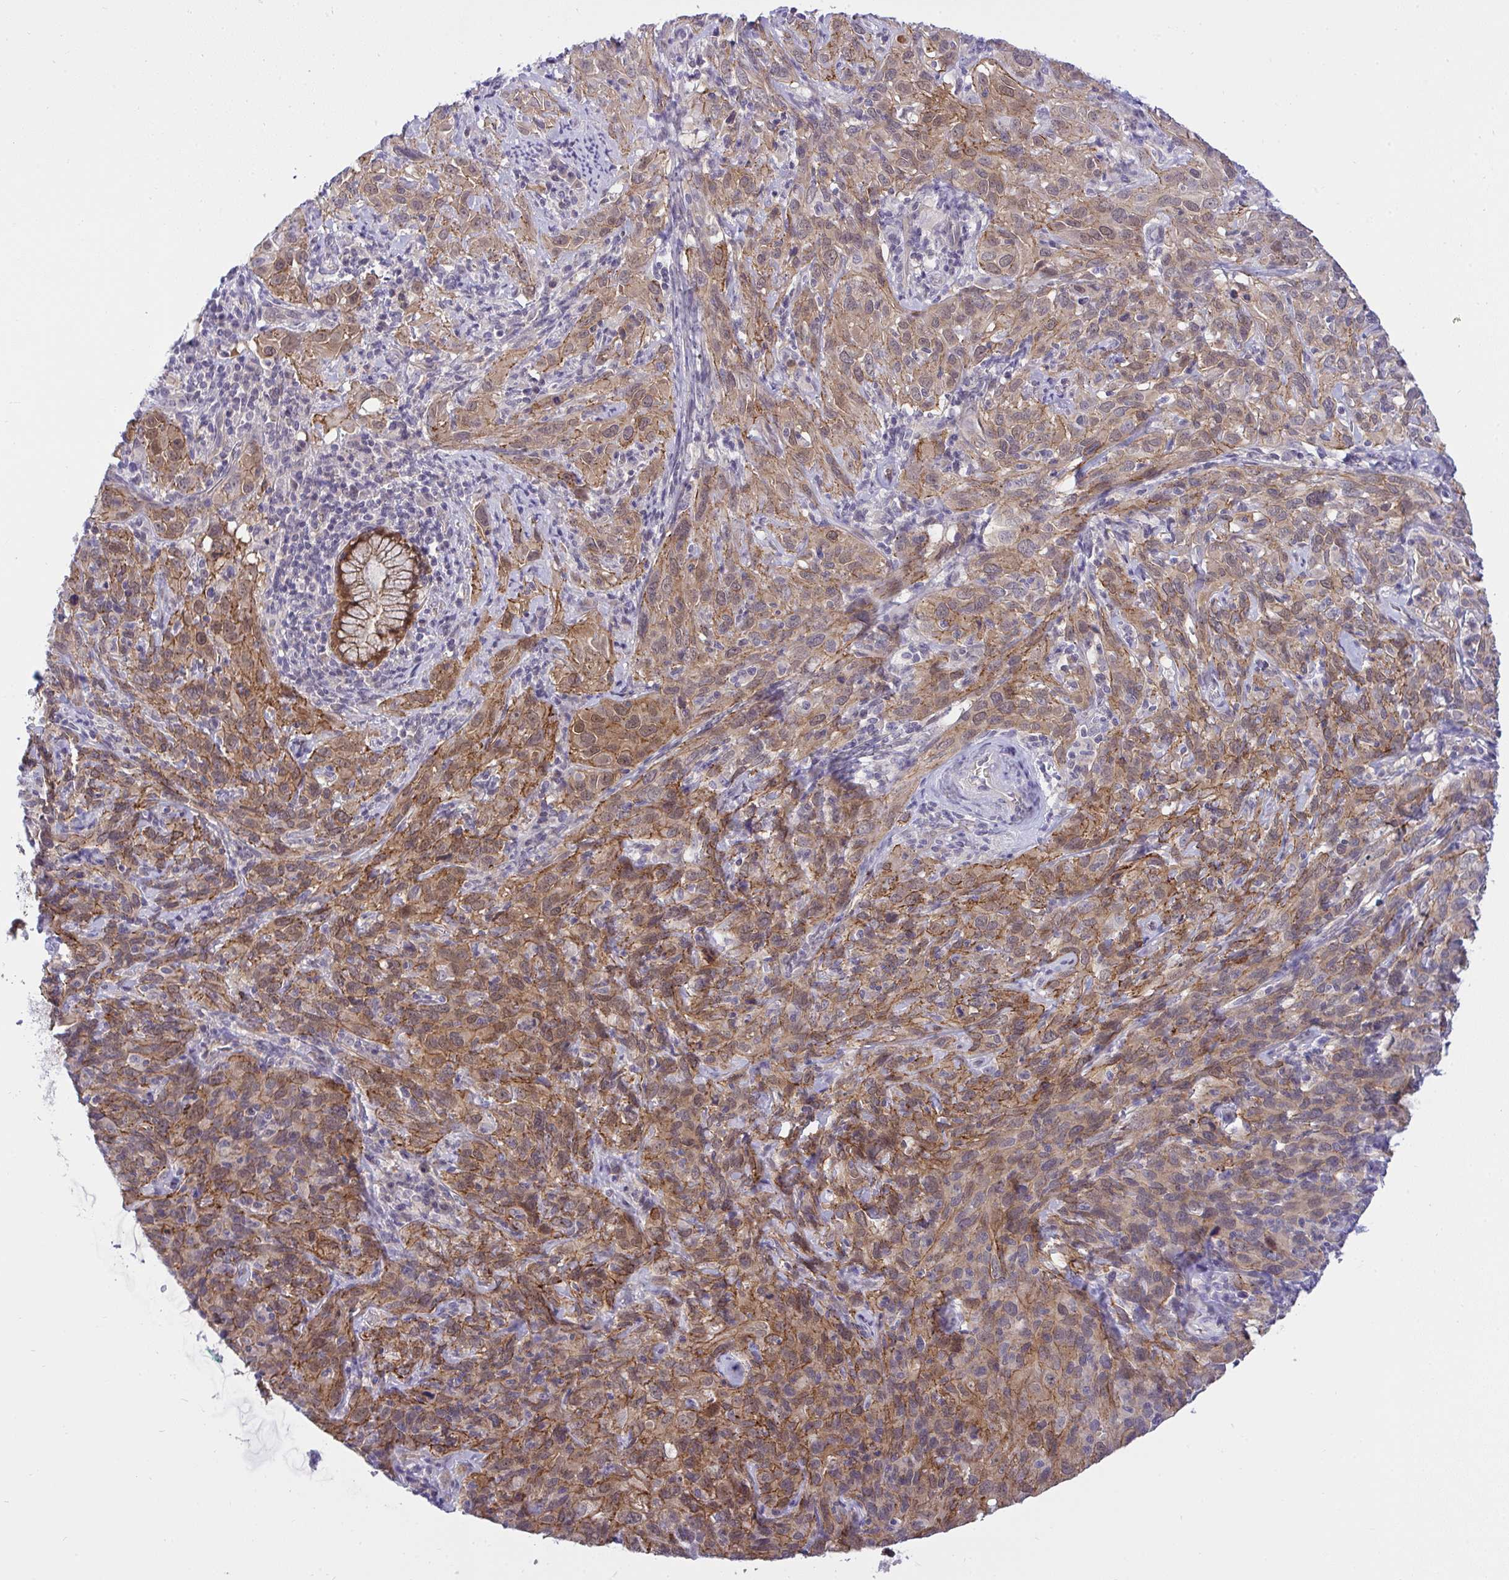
{"staining": {"intensity": "moderate", "quantity": ">75%", "location": "cytoplasmic/membranous"}, "tissue": "cervical cancer", "cell_type": "Tumor cells", "image_type": "cancer", "snomed": [{"axis": "morphology", "description": "Normal tissue, NOS"}, {"axis": "morphology", "description": "Squamous cell carcinoma, NOS"}, {"axis": "topography", "description": "Cervix"}], "caption": "Immunohistochemical staining of cervical squamous cell carcinoma shows medium levels of moderate cytoplasmic/membranous positivity in about >75% of tumor cells. (brown staining indicates protein expression, while blue staining denotes nuclei).", "gene": "HOXD12", "patient": {"sex": "female", "age": 51}}